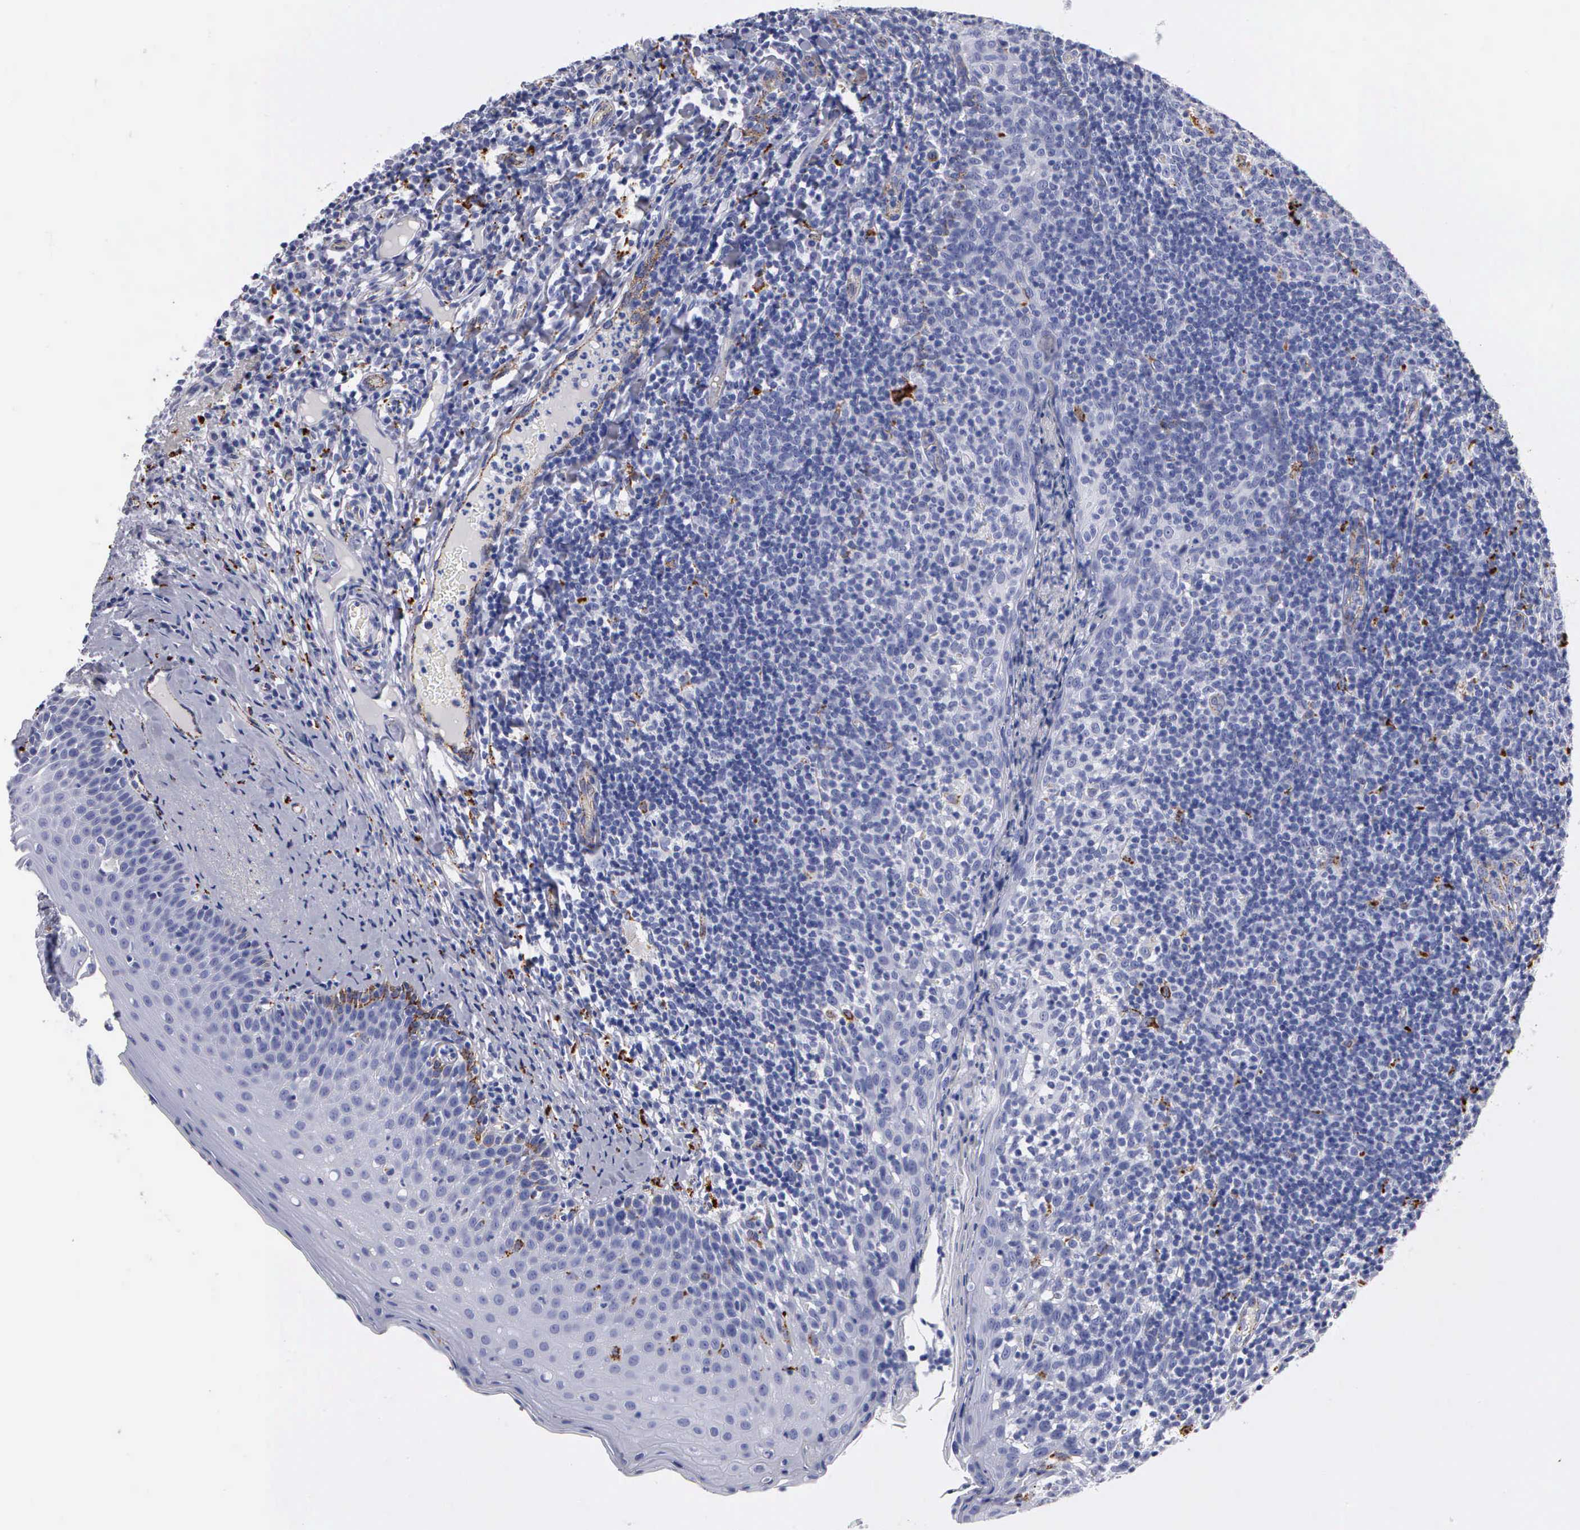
{"staining": {"intensity": "negative", "quantity": "none", "location": "none"}, "tissue": "tonsil", "cell_type": "Germinal center cells", "image_type": "normal", "snomed": [{"axis": "morphology", "description": "Normal tissue, NOS"}, {"axis": "topography", "description": "Tonsil"}], "caption": "IHC micrograph of benign human tonsil stained for a protein (brown), which demonstrates no staining in germinal center cells. The staining is performed using DAB (3,3'-diaminobenzidine) brown chromogen with nuclei counter-stained in using hematoxylin.", "gene": "CTSL", "patient": {"sex": "male", "age": 6}}